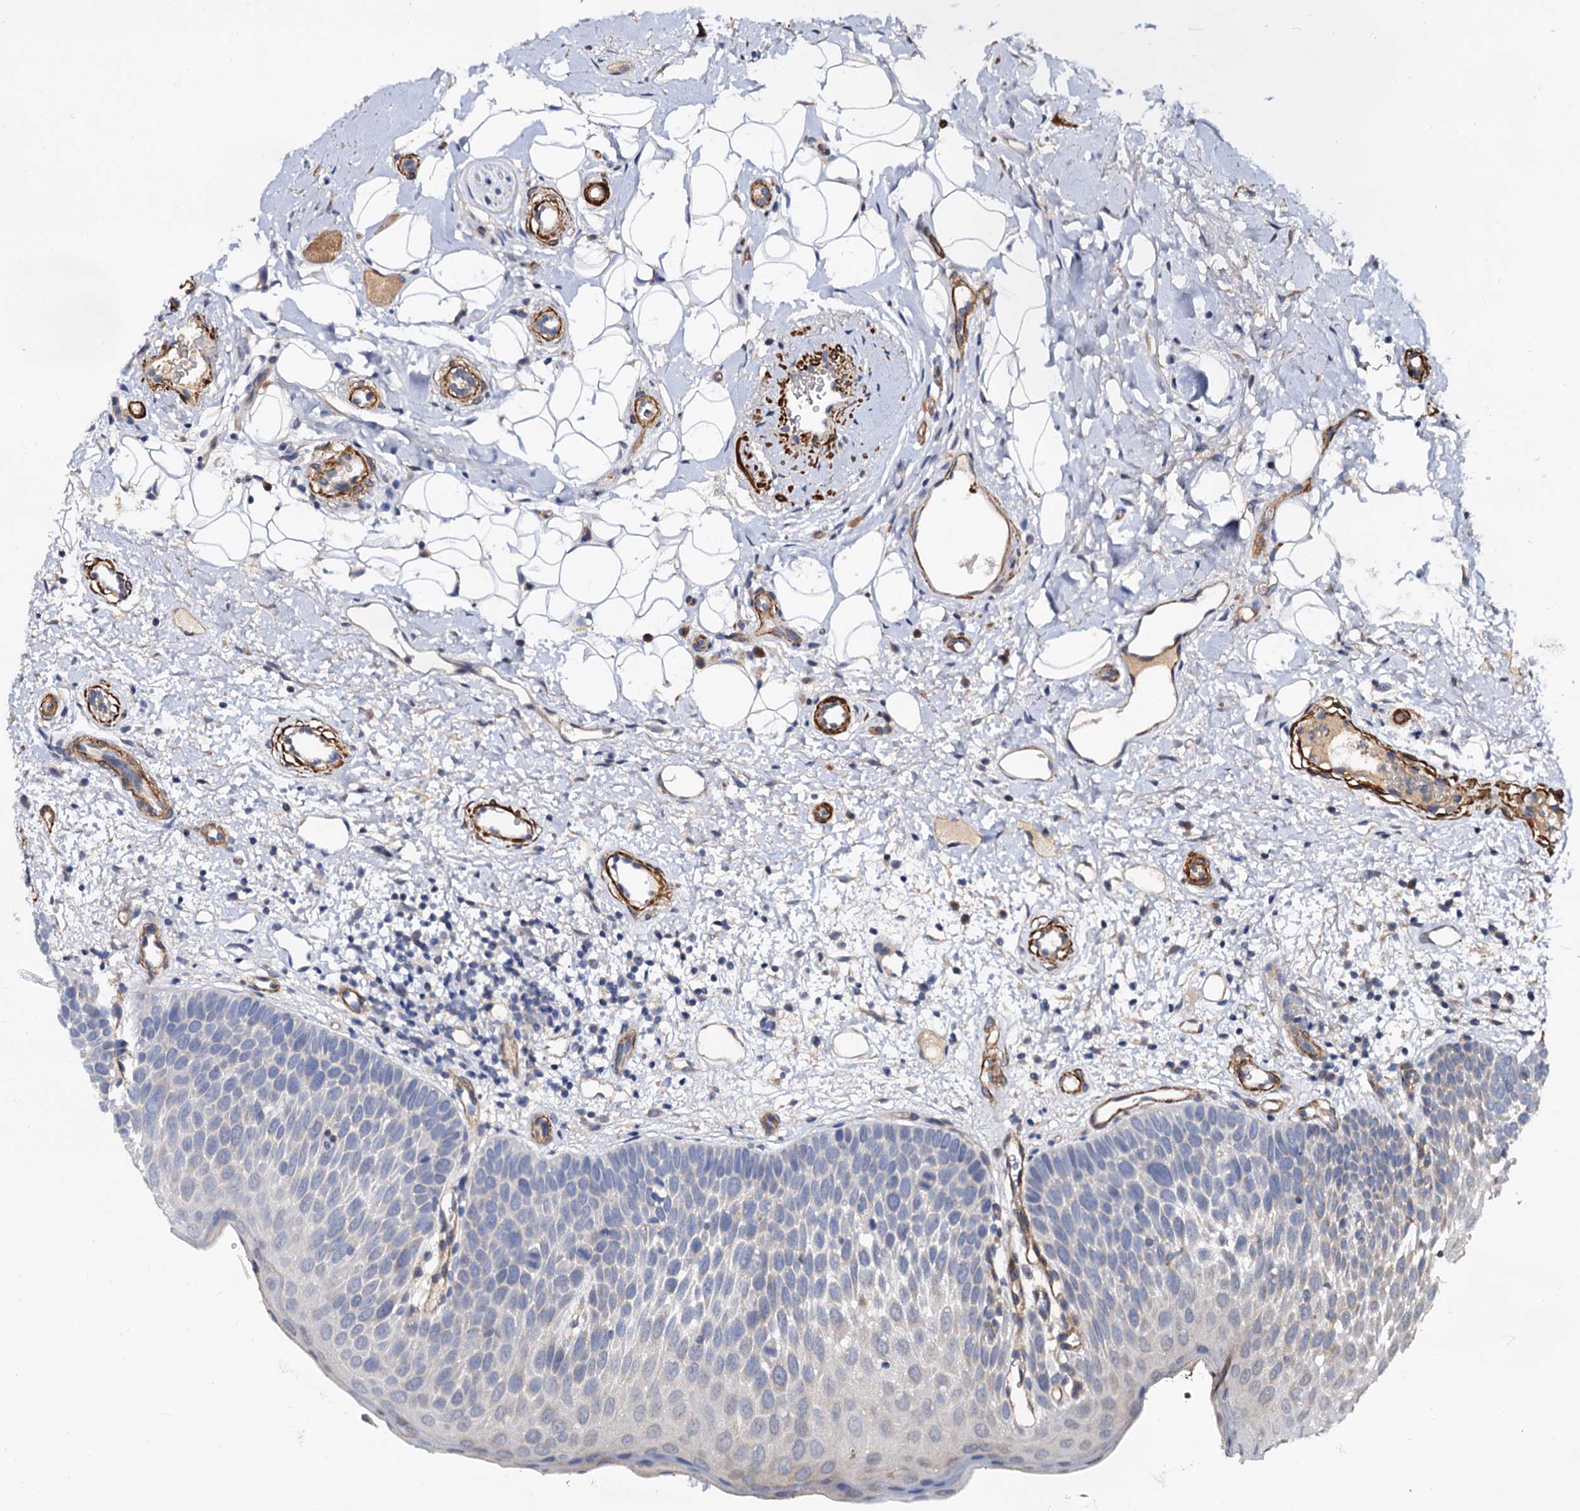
{"staining": {"intensity": "weak", "quantity": "<25%", "location": "cytoplasmic/membranous"}, "tissue": "oral mucosa", "cell_type": "Squamous epithelial cells", "image_type": "normal", "snomed": [{"axis": "morphology", "description": "No evidence of malignacy"}, {"axis": "topography", "description": "Oral tissue"}, {"axis": "topography", "description": "Head-Neck"}], "caption": "Squamous epithelial cells are negative for protein expression in unremarkable human oral mucosa. The staining was performed using DAB (3,3'-diaminobenzidine) to visualize the protein expression in brown, while the nuclei were stained in blue with hematoxylin (Magnification: 20x).", "gene": "ISM2", "patient": {"sex": "male", "age": 68}}